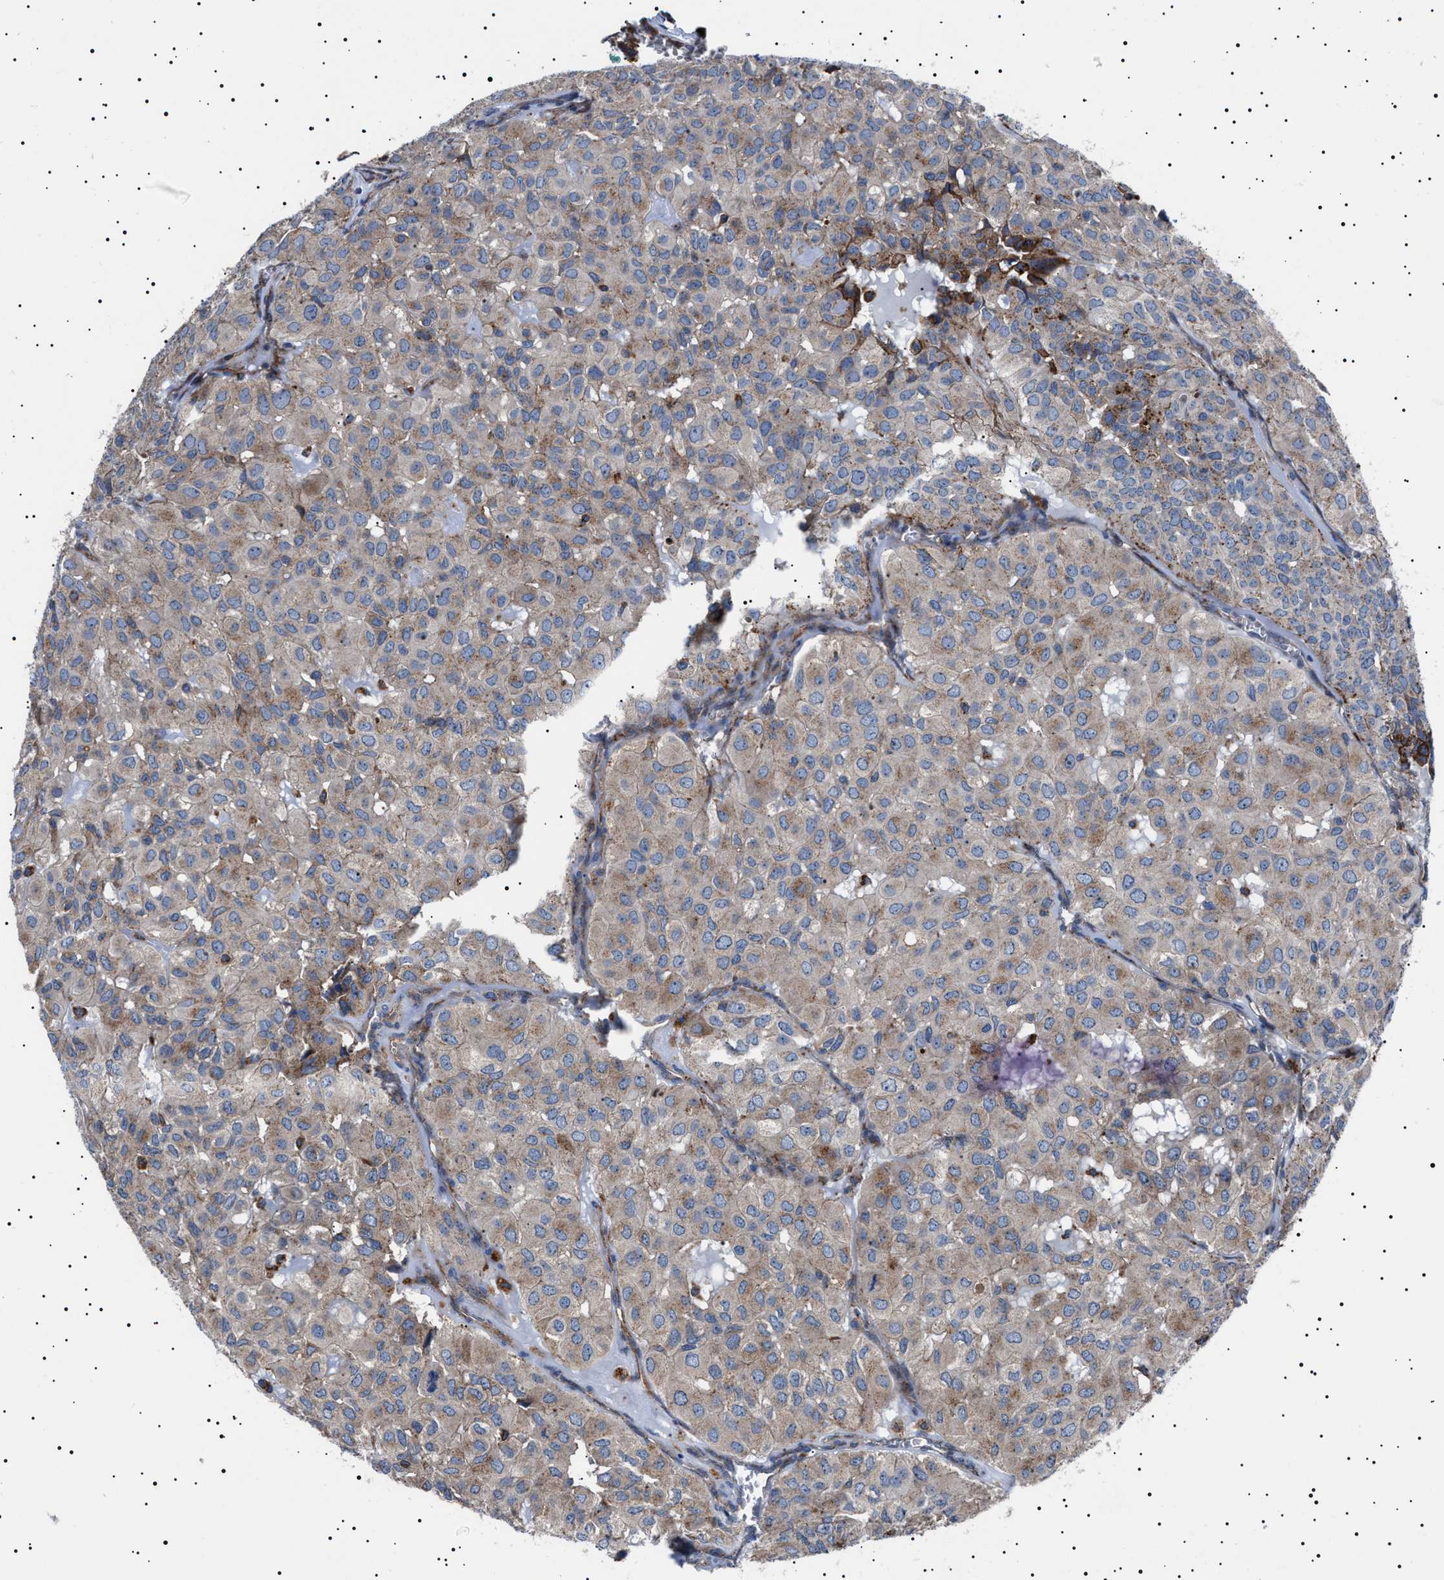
{"staining": {"intensity": "moderate", "quantity": ">75%", "location": "cytoplasmic/membranous"}, "tissue": "head and neck cancer", "cell_type": "Tumor cells", "image_type": "cancer", "snomed": [{"axis": "morphology", "description": "Adenocarcinoma, NOS"}, {"axis": "topography", "description": "Salivary gland, NOS"}, {"axis": "topography", "description": "Head-Neck"}], "caption": "Adenocarcinoma (head and neck) was stained to show a protein in brown. There is medium levels of moderate cytoplasmic/membranous positivity in about >75% of tumor cells.", "gene": "NEU1", "patient": {"sex": "female", "age": 76}}